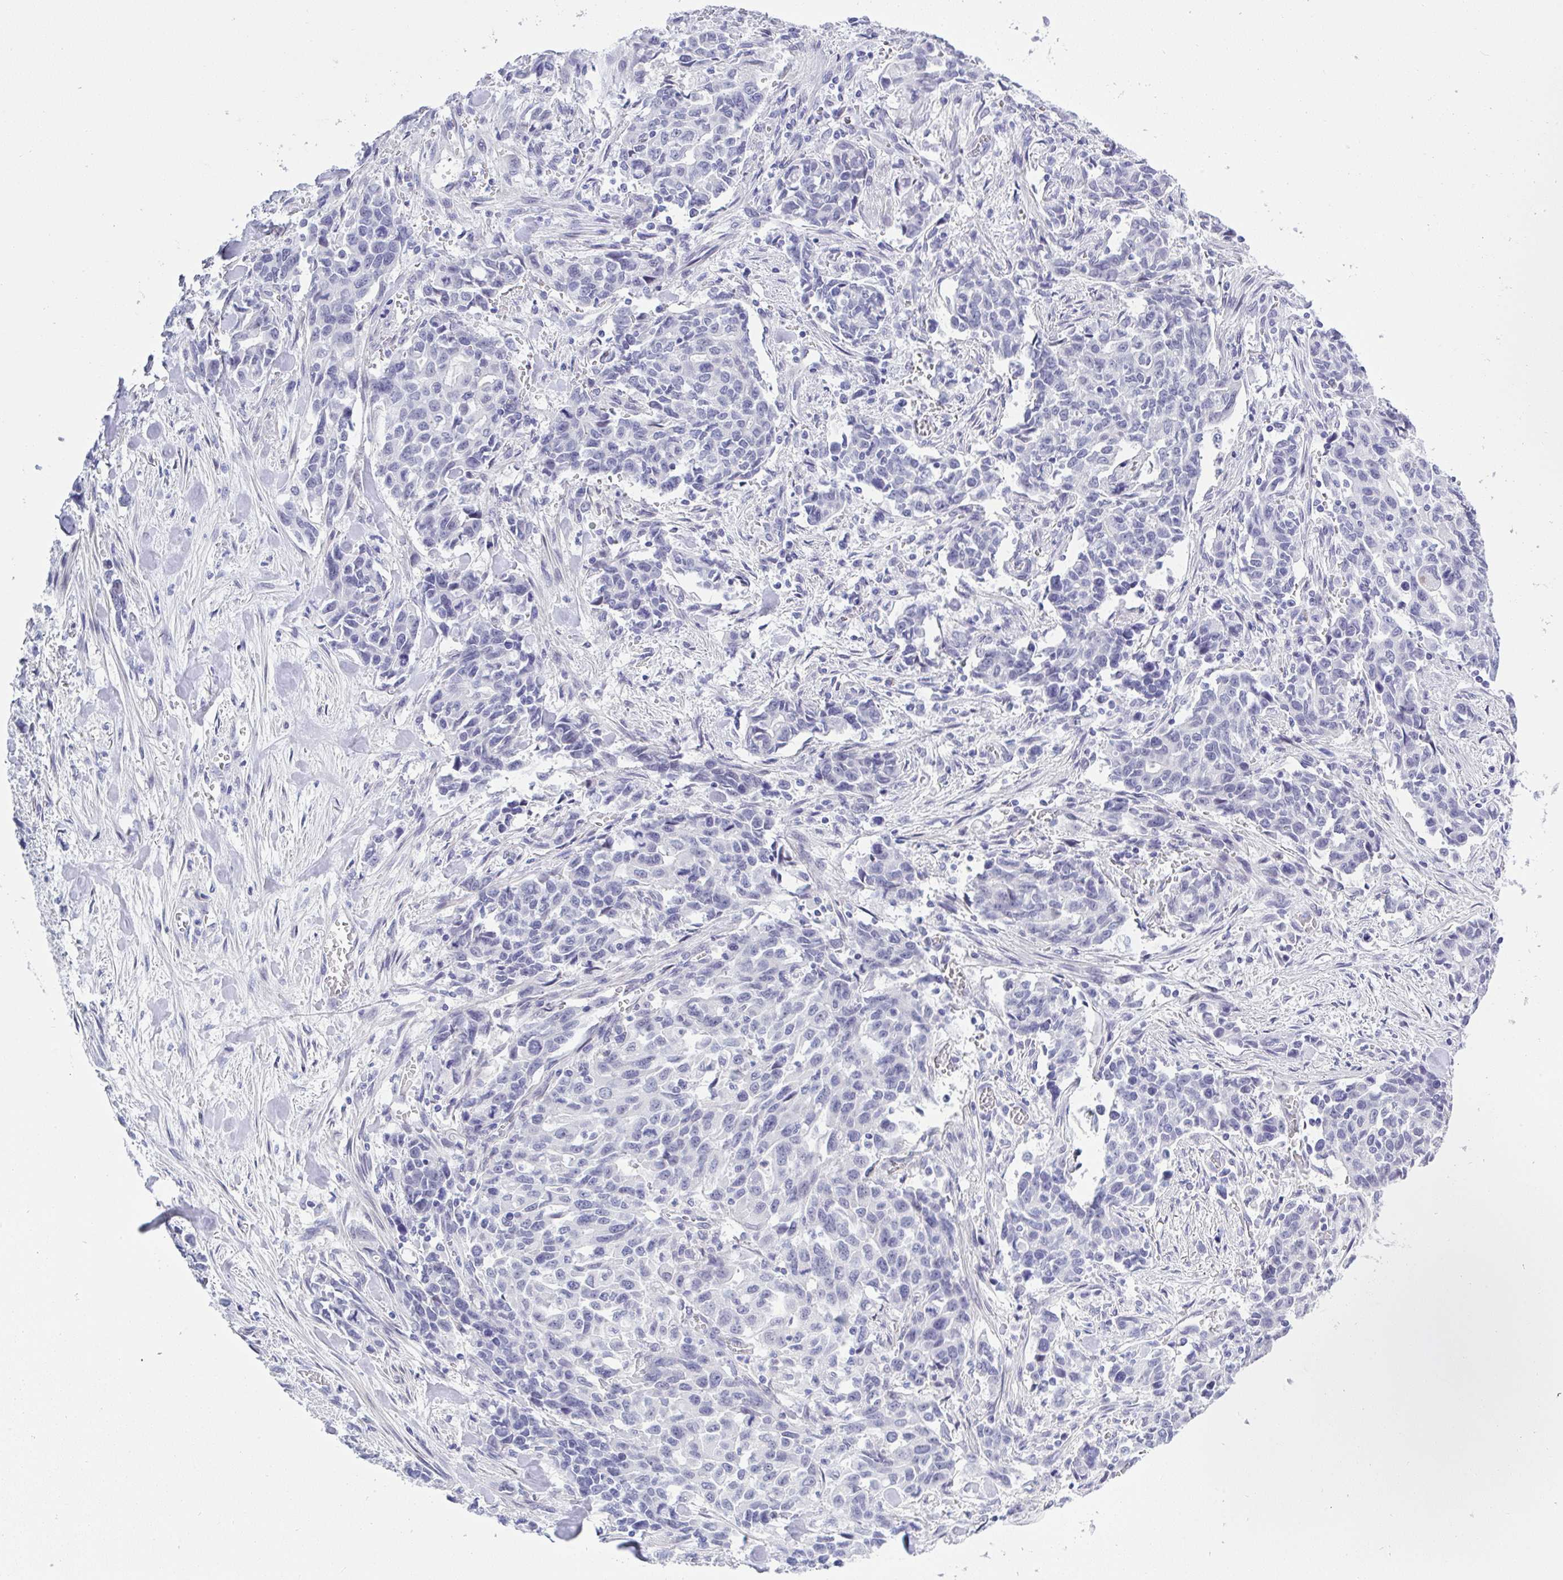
{"staining": {"intensity": "negative", "quantity": "none", "location": "none"}, "tissue": "stomach cancer", "cell_type": "Tumor cells", "image_type": "cancer", "snomed": [{"axis": "morphology", "description": "Adenocarcinoma, NOS"}, {"axis": "topography", "description": "Stomach, upper"}], "caption": "Tumor cells show no significant protein staining in stomach cancer (adenocarcinoma).", "gene": "MFSD4A", "patient": {"sex": "male", "age": 85}}